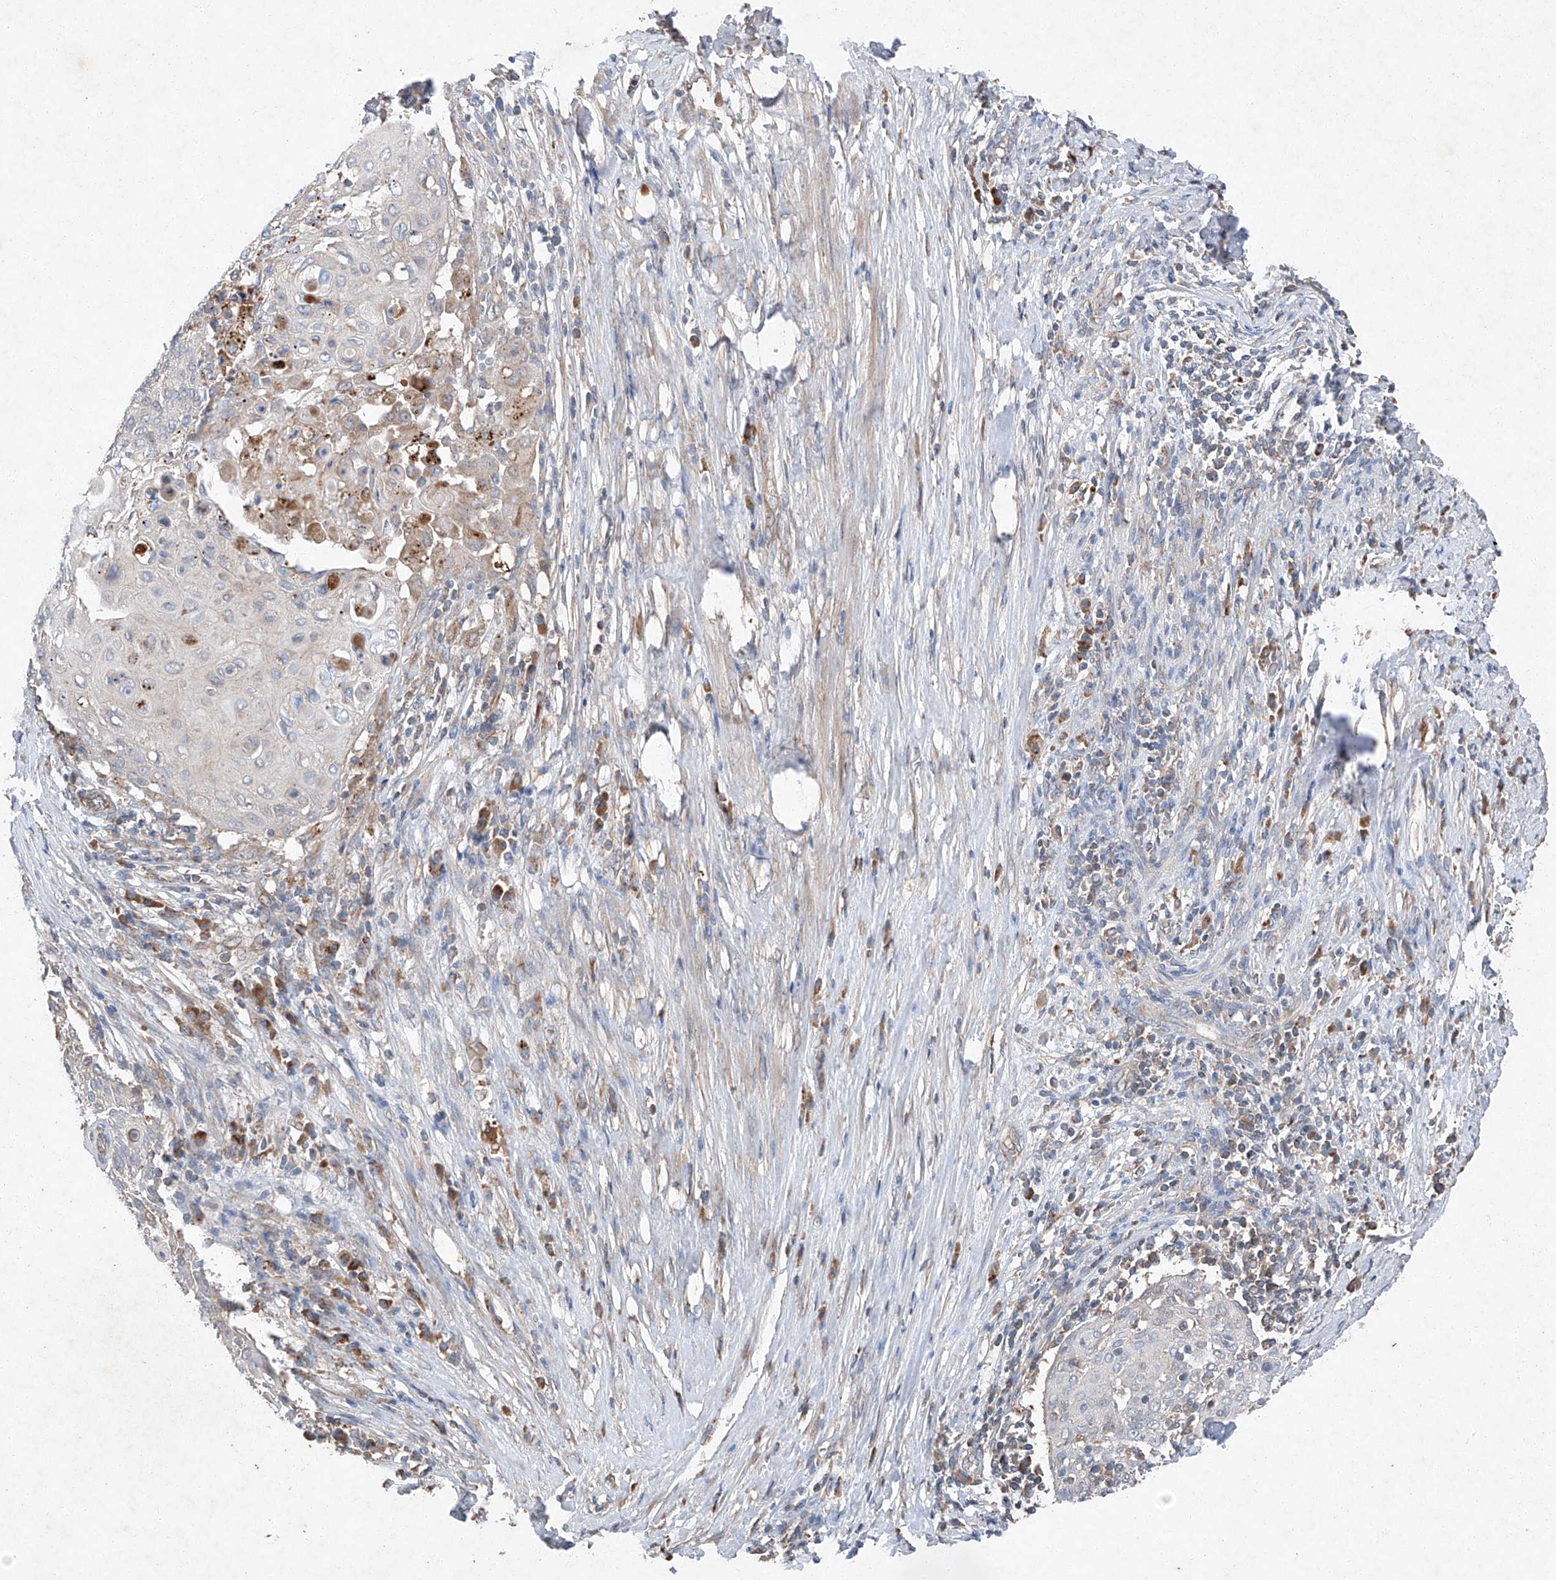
{"staining": {"intensity": "negative", "quantity": "none", "location": "none"}, "tissue": "cervical cancer", "cell_type": "Tumor cells", "image_type": "cancer", "snomed": [{"axis": "morphology", "description": "Squamous cell carcinoma, NOS"}, {"axis": "topography", "description": "Cervix"}], "caption": "Immunohistochemistry (IHC) micrograph of human squamous cell carcinoma (cervical) stained for a protein (brown), which reveals no staining in tumor cells.", "gene": "RUSC1", "patient": {"sex": "female", "age": 39}}